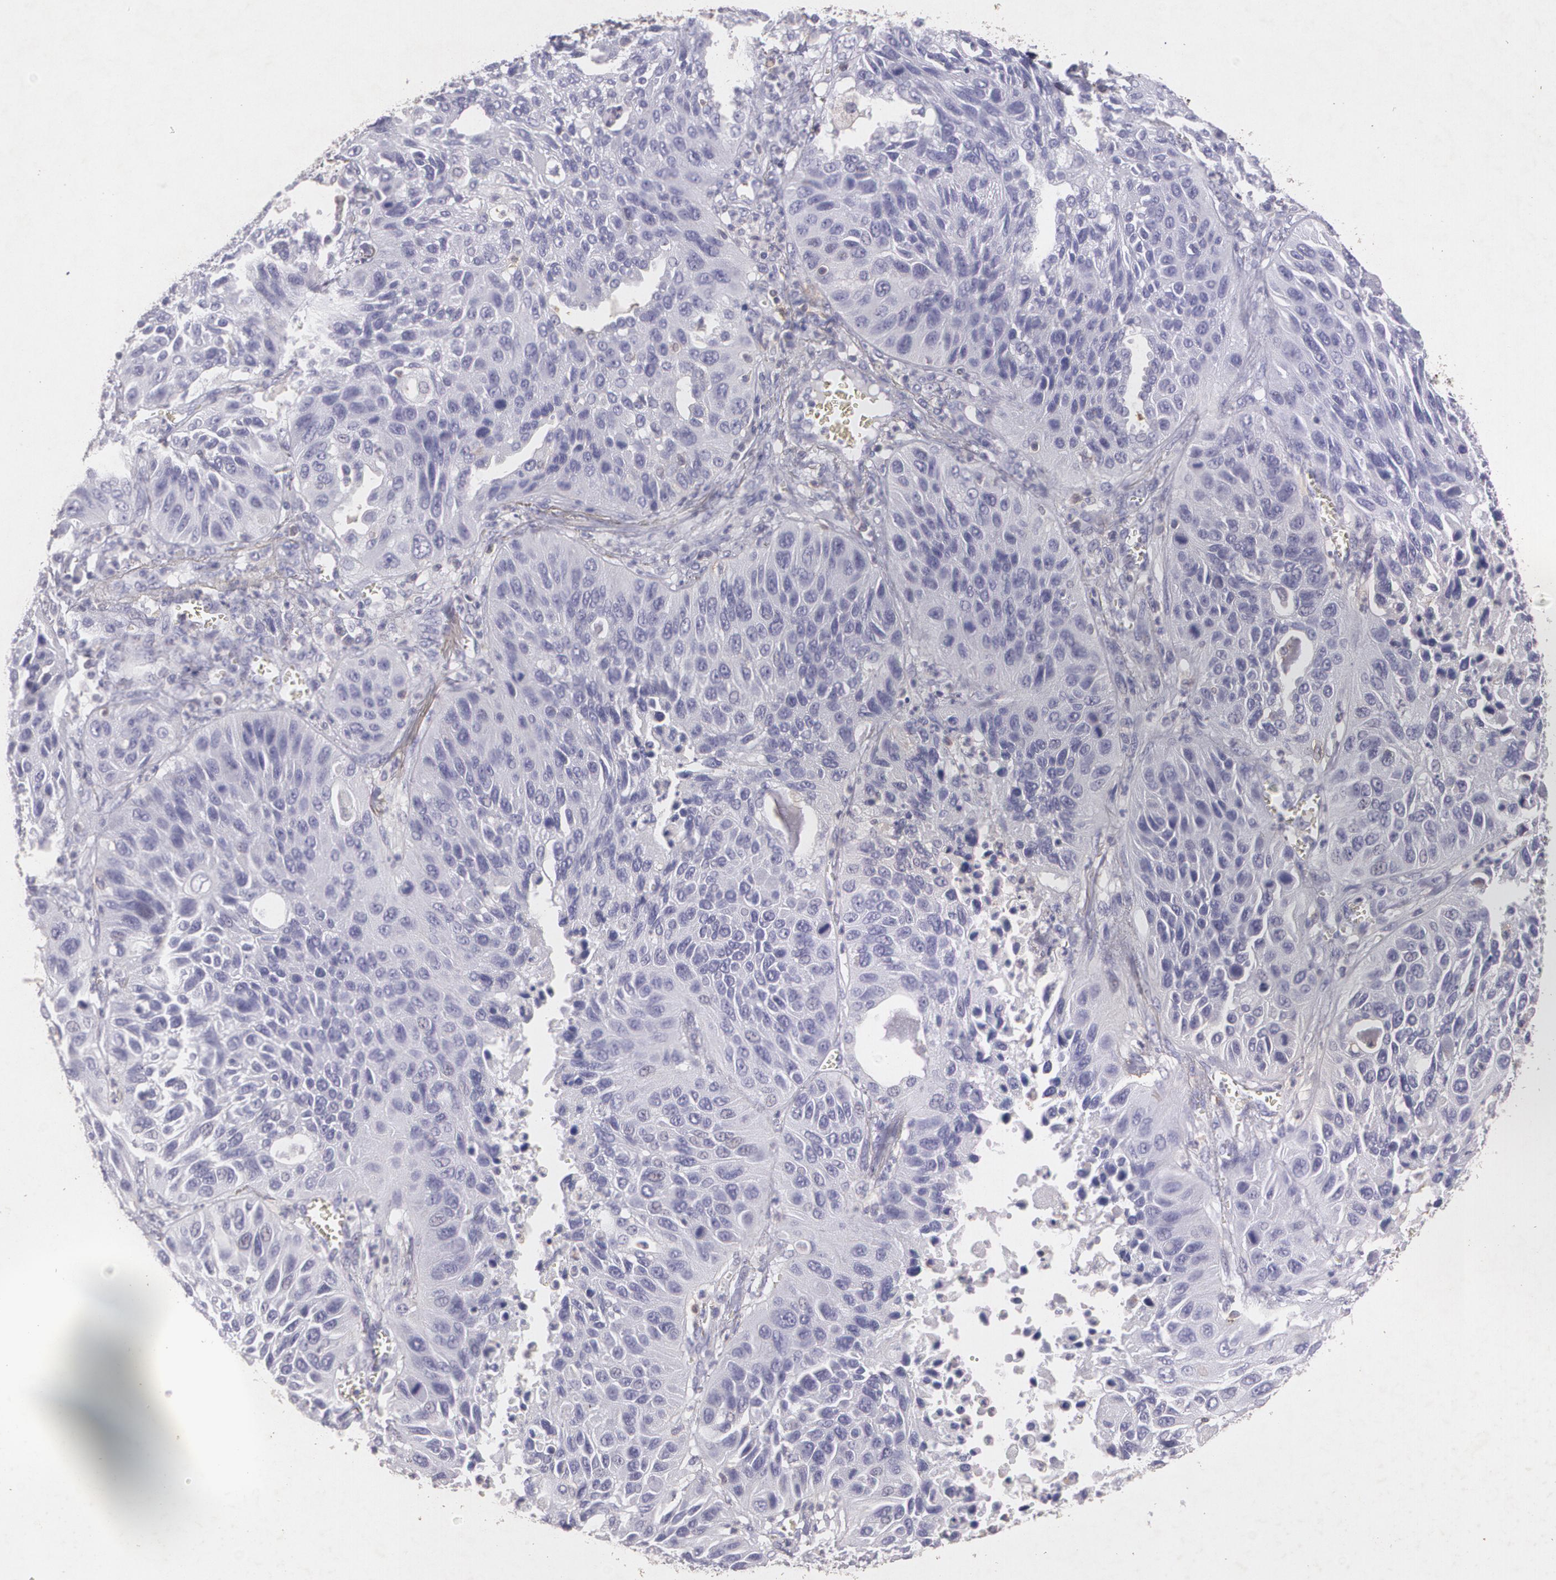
{"staining": {"intensity": "negative", "quantity": "none", "location": "none"}, "tissue": "lung cancer", "cell_type": "Tumor cells", "image_type": "cancer", "snomed": [{"axis": "morphology", "description": "Squamous cell carcinoma, NOS"}, {"axis": "topography", "description": "Lung"}], "caption": "Tumor cells show no significant protein staining in squamous cell carcinoma (lung). (Stains: DAB immunohistochemistry (IHC) with hematoxylin counter stain, Microscopy: brightfield microscopy at high magnification).", "gene": "TGFBR1", "patient": {"sex": "female", "age": 76}}